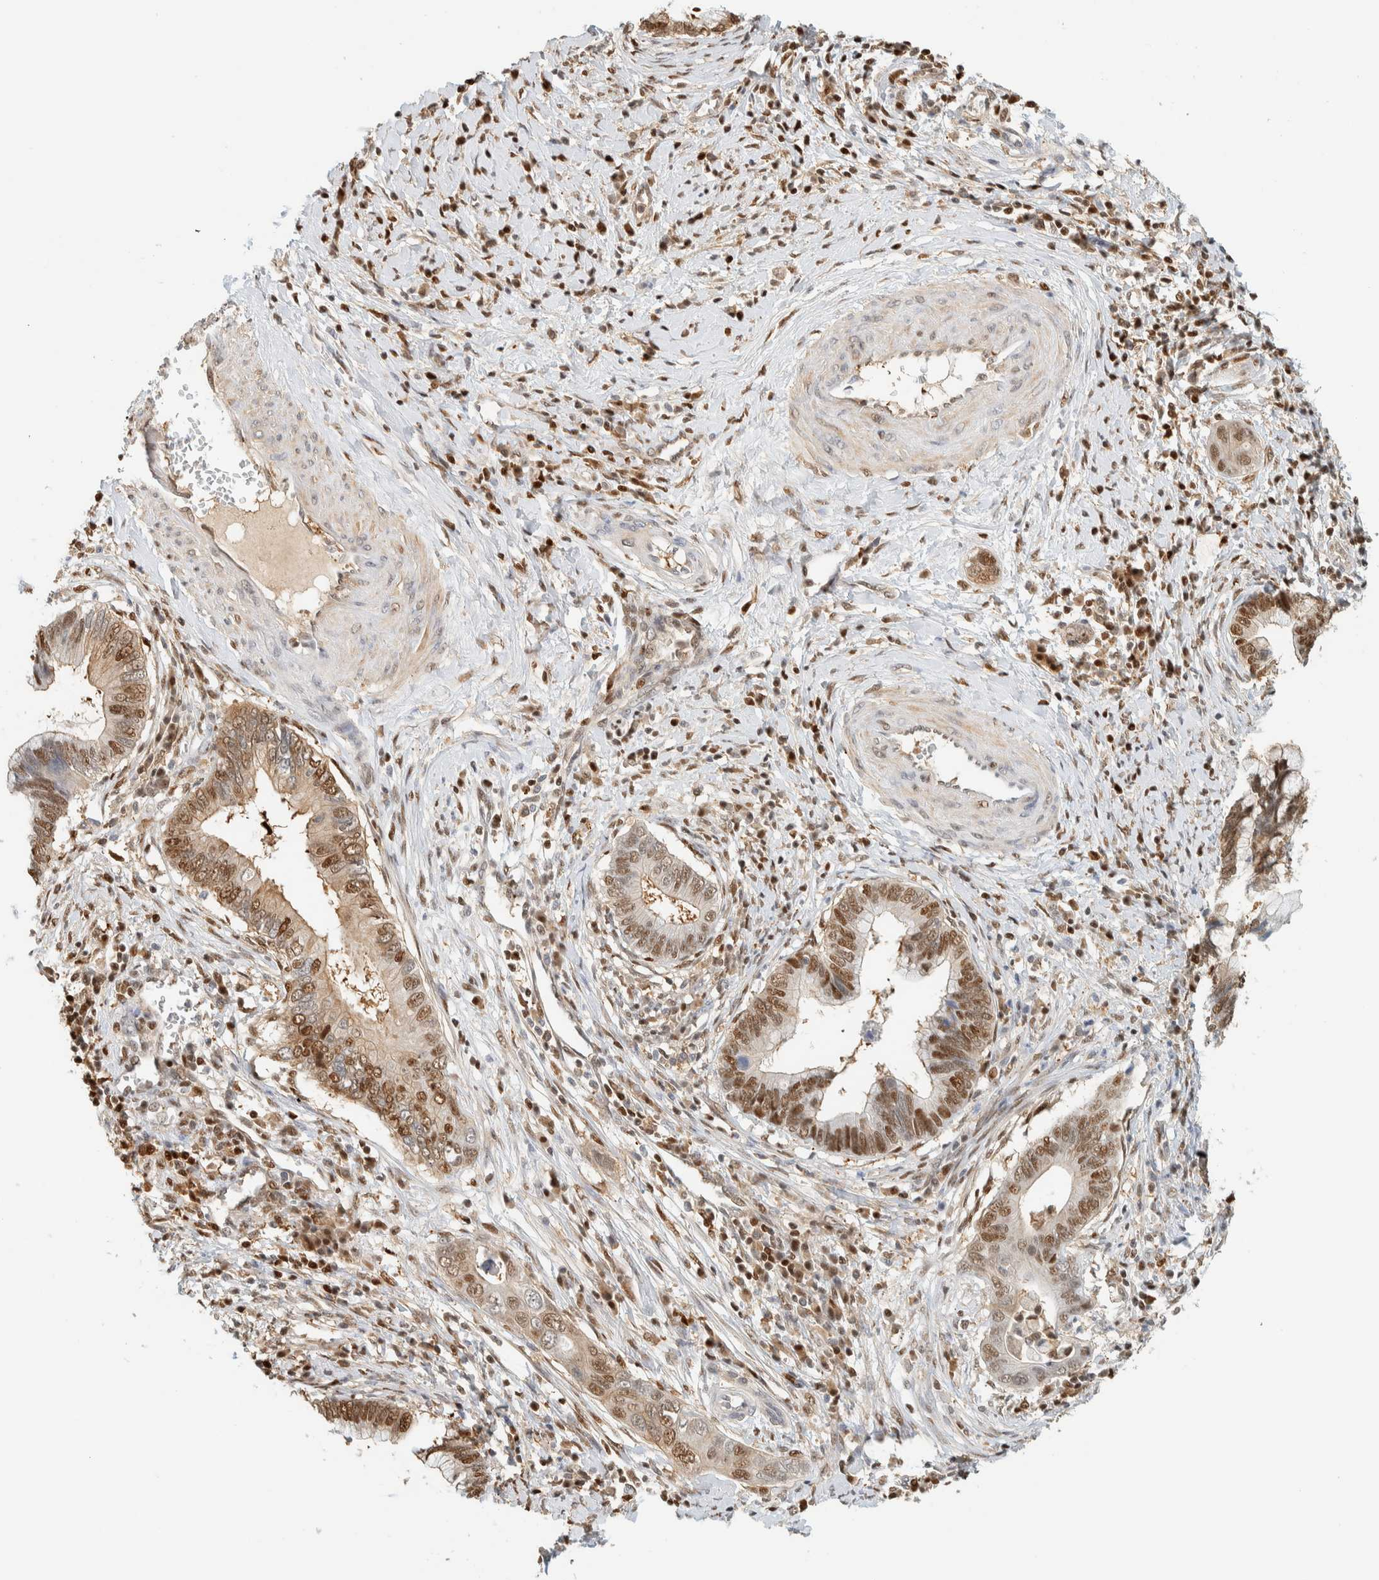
{"staining": {"intensity": "moderate", "quantity": ">75%", "location": "nuclear"}, "tissue": "cervical cancer", "cell_type": "Tumor cells", "image_type": "cancer", "snomed": [{"axis": "morphology", "description": "Adenocarcinoma, NOS"}, {"axis": "topography", "description": "Cervix"}], "caption": "Brown immunohistochemical staining in adenocarcinoma (cervical) demonstrates moderate nuclear staining in approximately >75% of tumor cells.", "gene": "ZBTB37", "patient": {"sex": "female", "age": 44}}